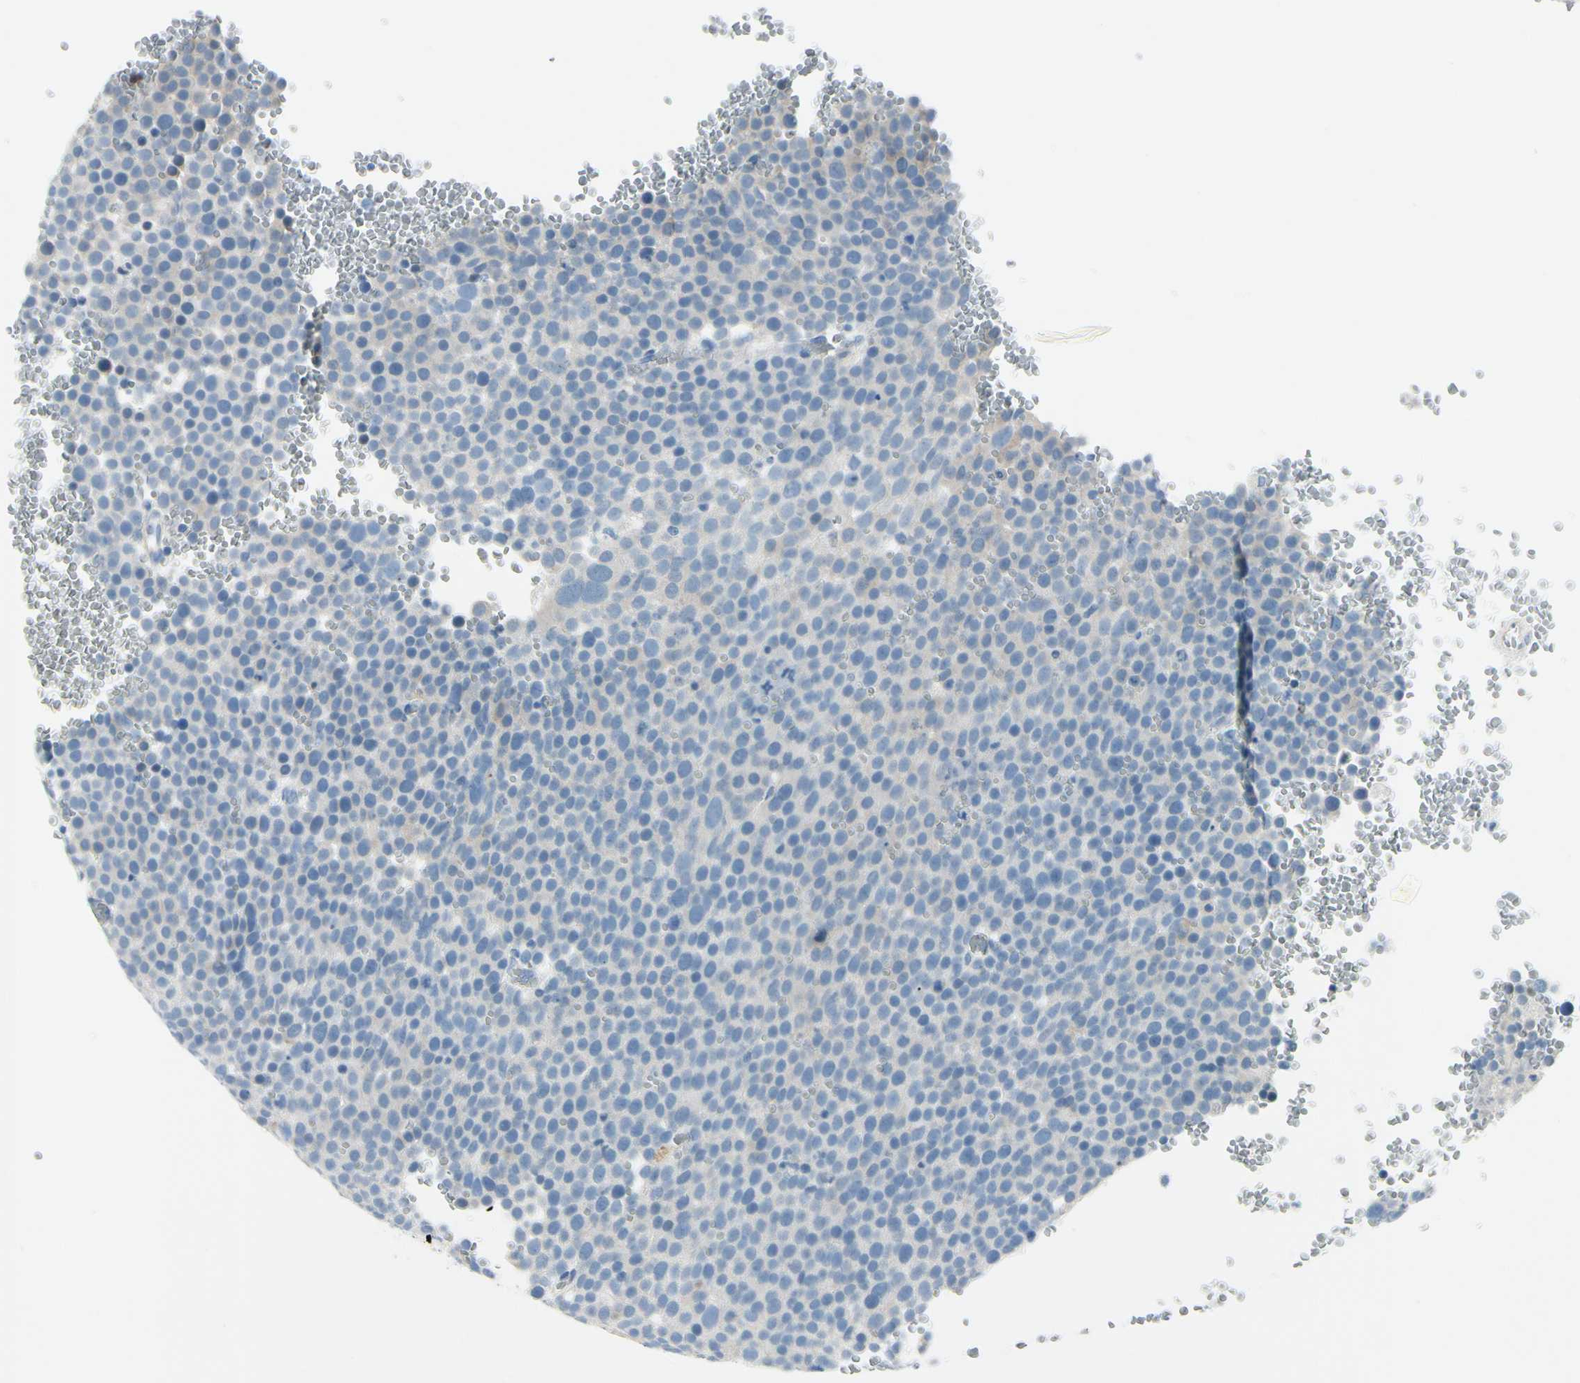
{"staining": {"intensity": "negative", "quantity": "none", "location": "none"}, "tissue": "testis cancer", "cell_type": "Tumor cells", "image_type": "cancer", "snomed": [{"axis": "morphology", "description": "Seminoma, NOS"}, {"axis": "topography", "description": "Testis"}], "caption": "The photomicrograph demonstrates no staining of tumor cells in seminoma (testis).", "gene": "PEBP1", "patient": {"sex": "male", "age": 71}}